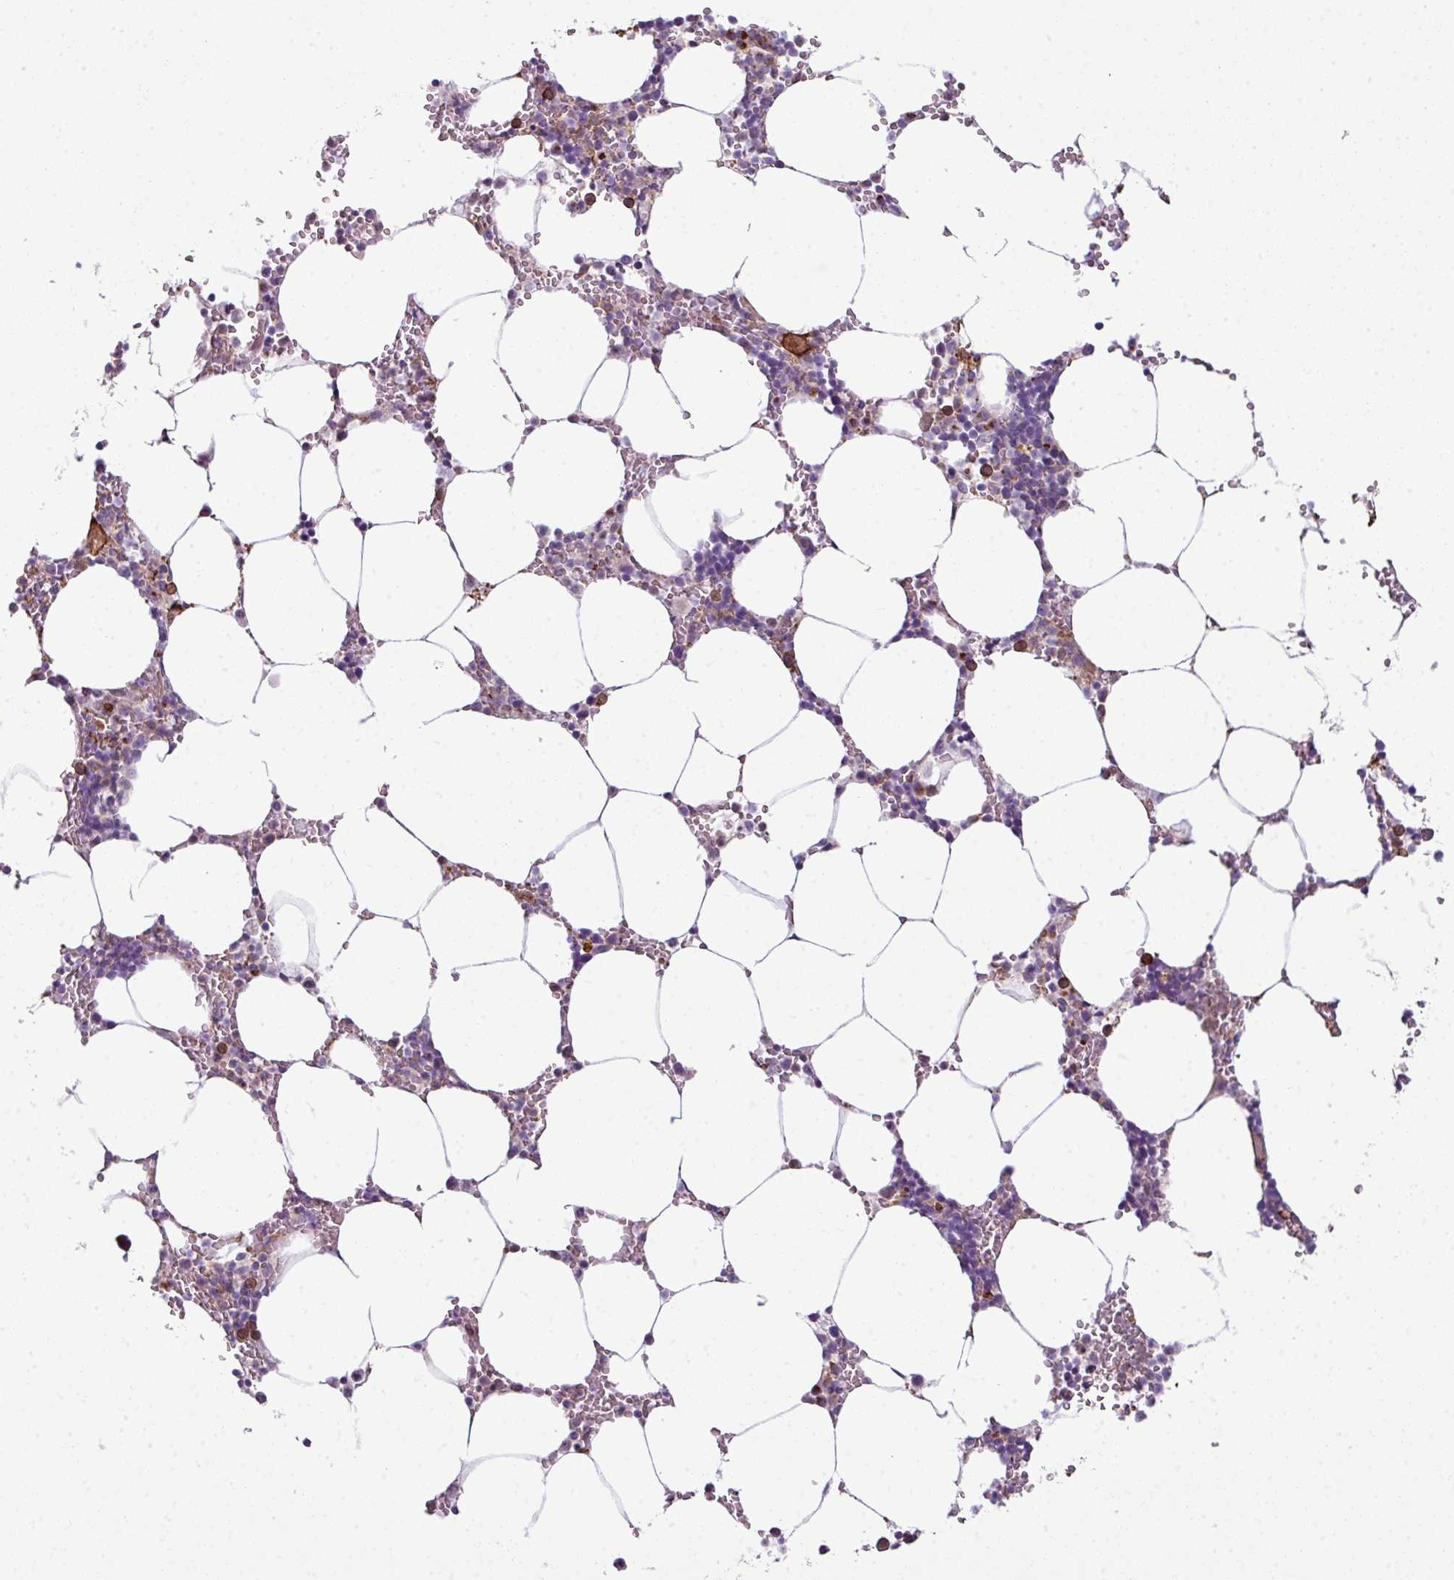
{"staining": {"intensity": "moderate", "quantity": "<25%", "location": "cytoplasmic/membranous"}, "tissue": "bone marrow", "cell_type": "Hematopoietic cells", "image_type": "normal", "snomed": [{"axis": "morphology", "description": "Normal tissue, NOS"}, {"axis": "topography", "description": "Bone marrow"}], "caption": "A photomicrograph showing moderate cytoplasmic/membranous positivity in about <25% of hematopoietic cells in unremarkable bone marrow, as visualized by brown immunohistochemical staining.", "gene": "COL8A1", "patient": {"sex": "male", "age": 70}}